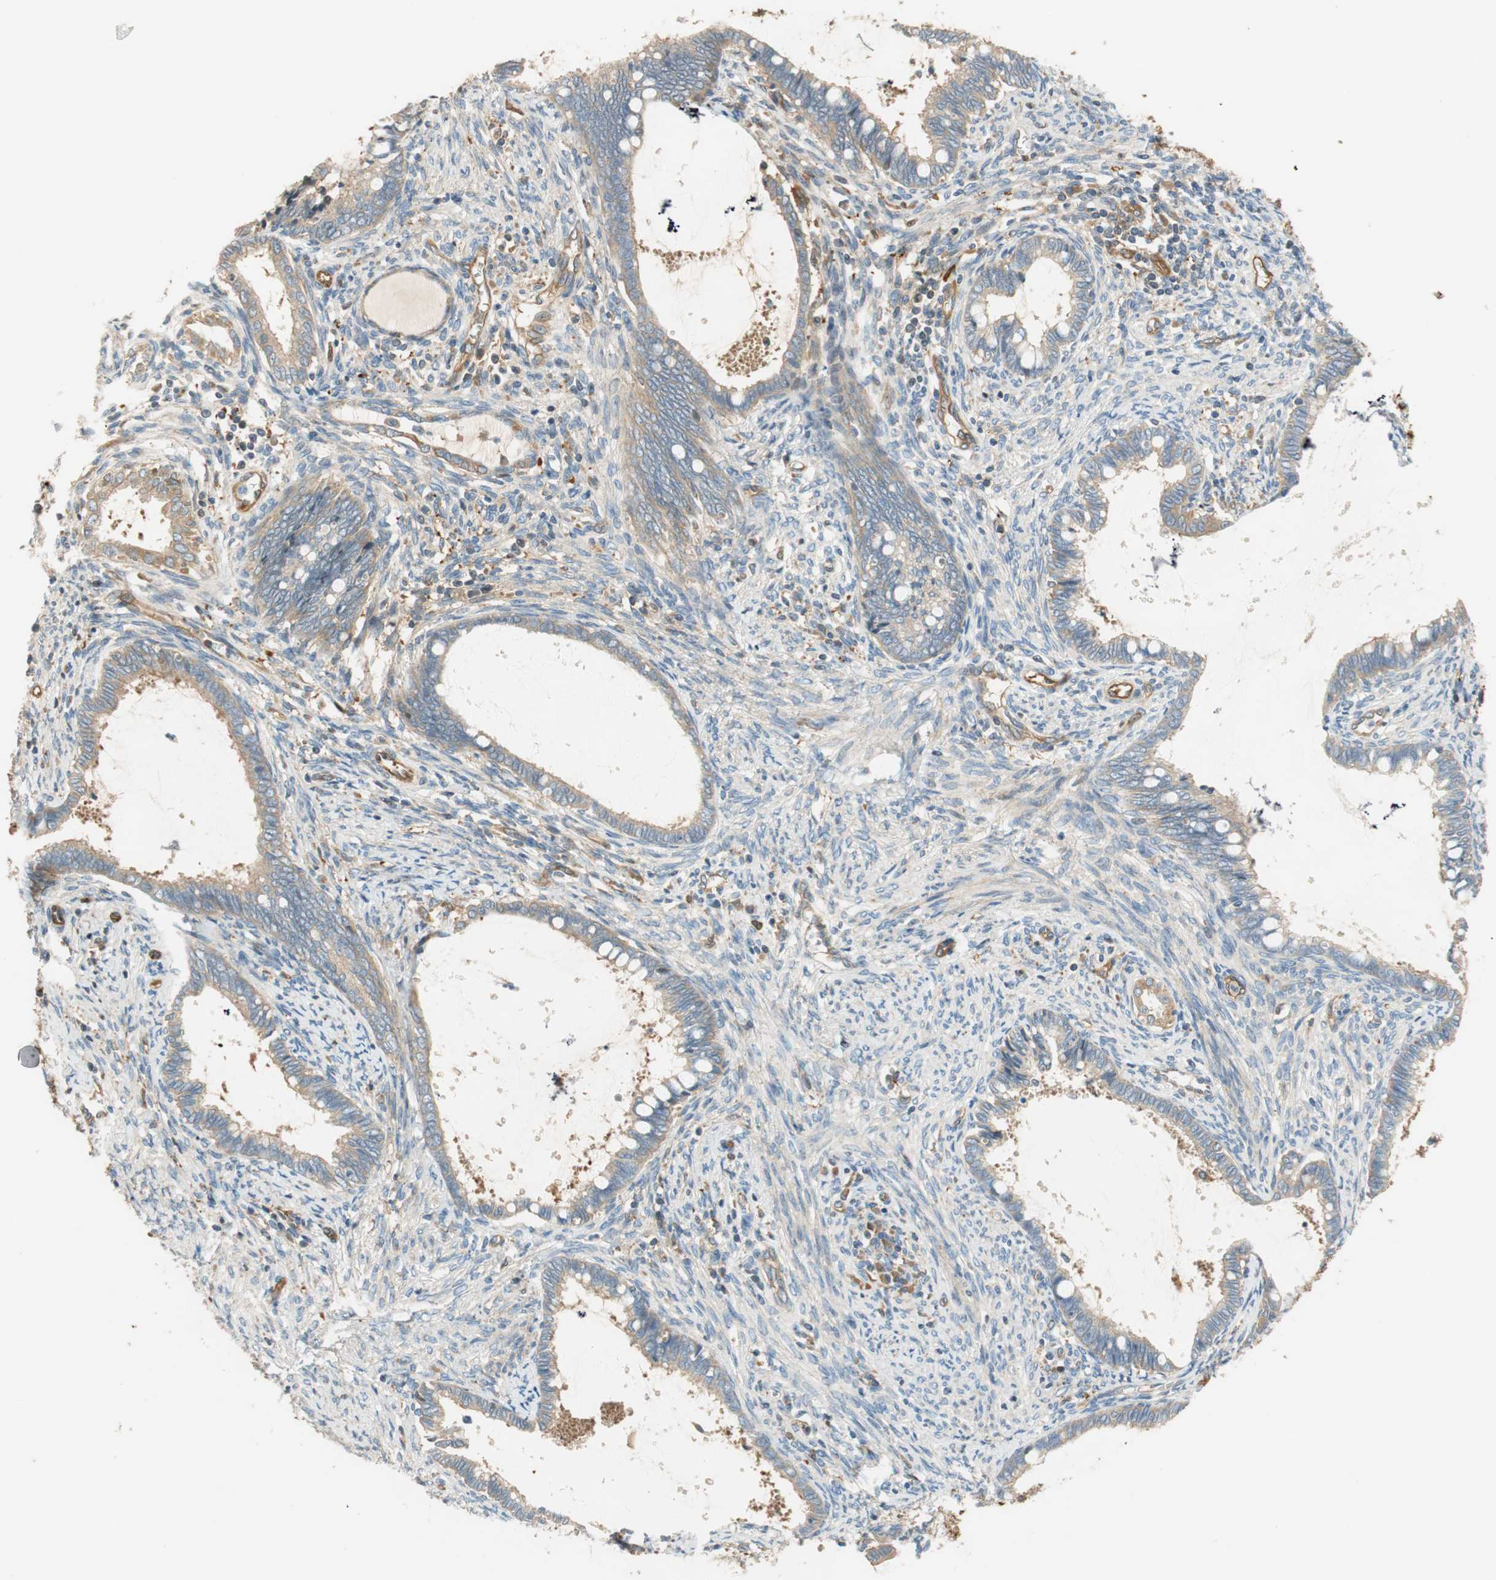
{"staining": {"intensity": "weak", "quantity": ">75%", "location": "cytoplasmic/membranous"}, "tissue": "cervical cancer", "cell_type": "Tumor cells", "image_type": "cancer", "snomed": [{"axis": "morphology", "description": "Adenocarcinoma, NOS"}, {"axis": "topography", "description": "Cervix"}], "caption": "A histopathology image showing weak cytoplasmic/membranous positivity in about >75% of tumor cells in cervical cancer, as visualized by brown immunohistochemical staining.", "gene": "PARP14", "patient": {"sex": "female", "age": 44}}